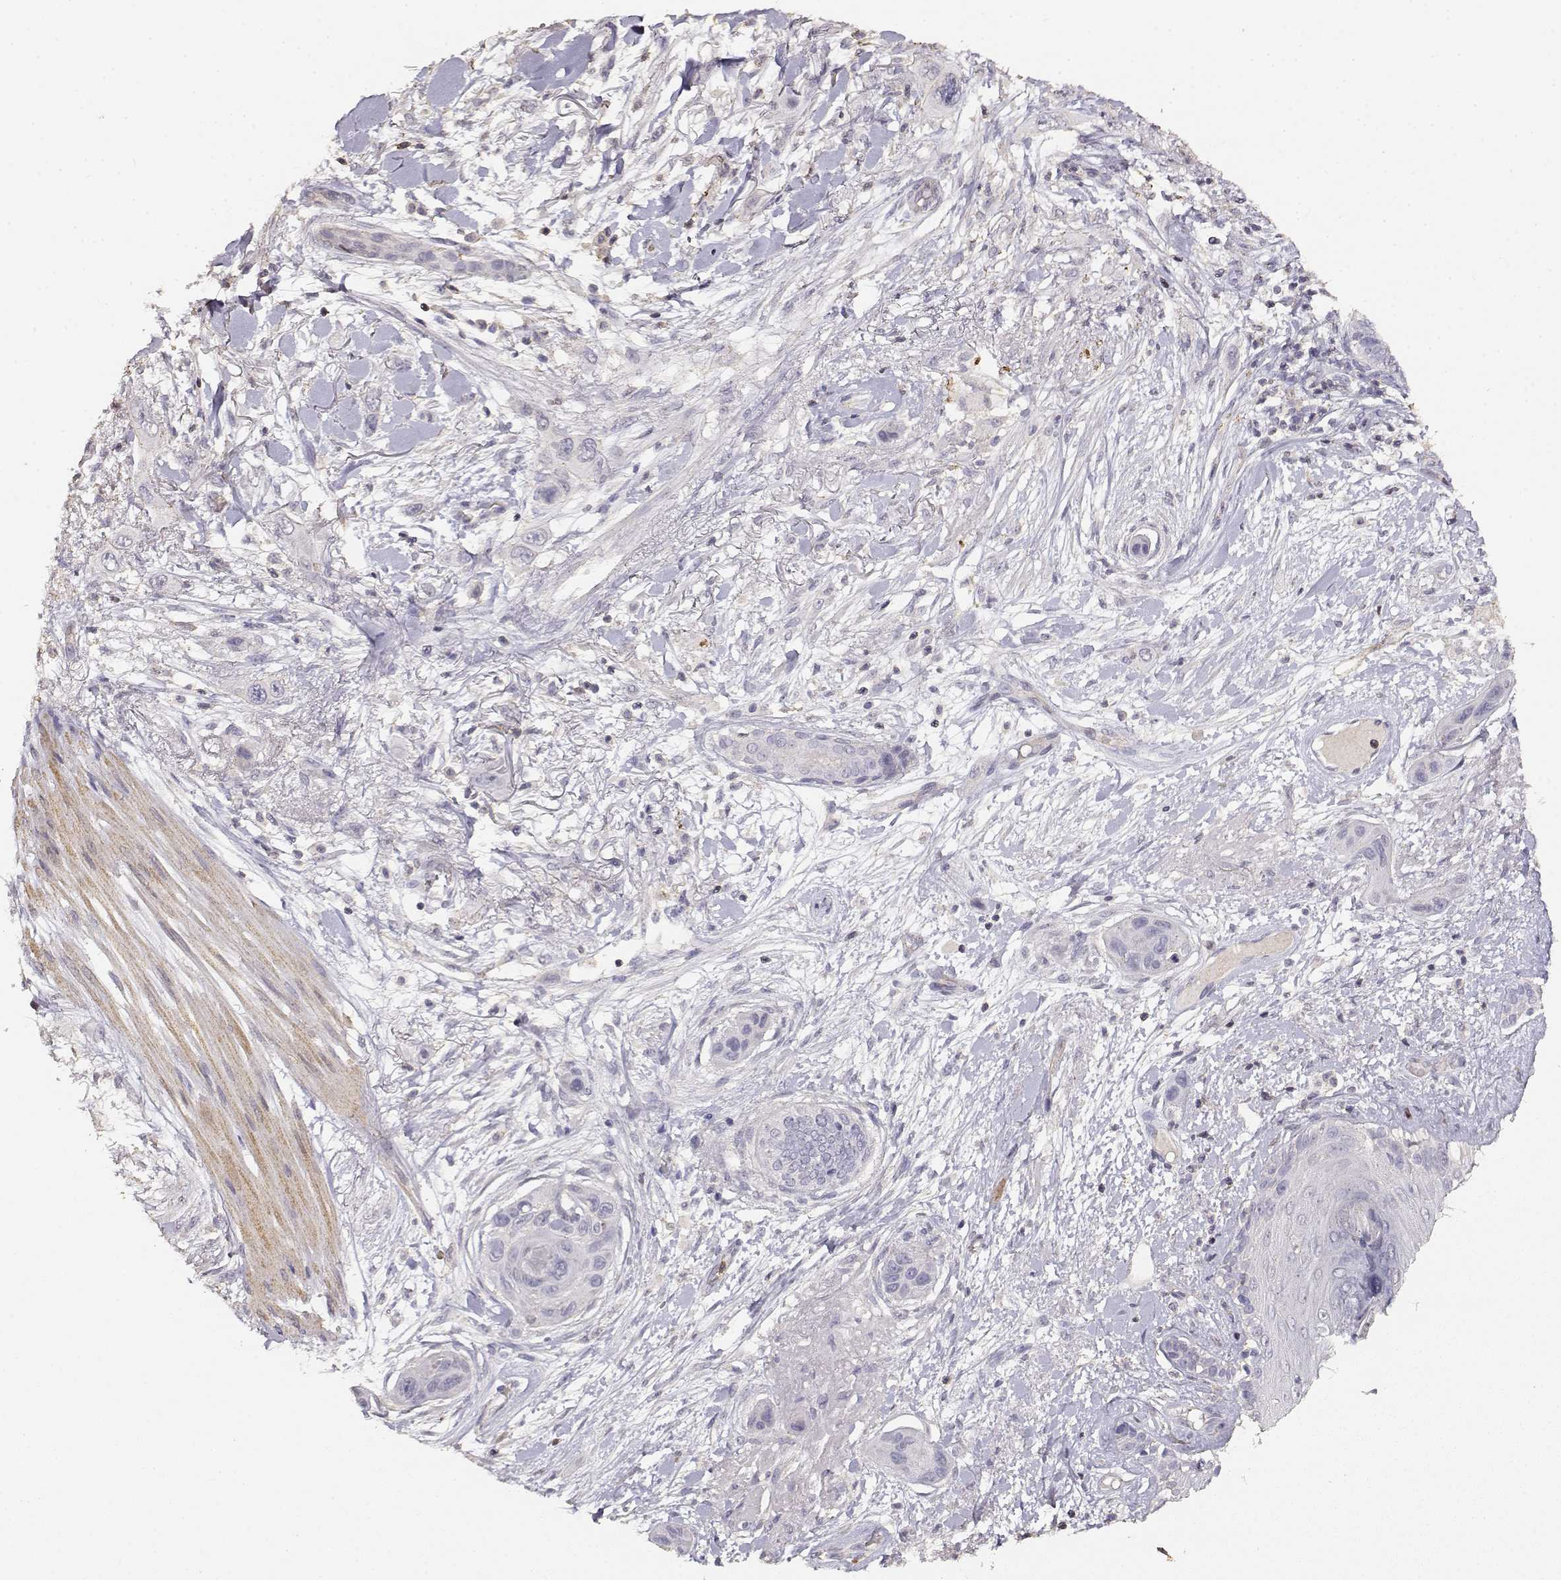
{"staining": {"intensity": "negative", "quantity": "none", "location": "none"}, "tissue": "skin cancer", "cell_type": "Tumor cells", "image_type": "cancer", "snomed": [{"axis": "morphology", "description": "Squamous cell carcinoma, NOS"}, {"axis": "topography", "description": "Skin"}], "caption": "IHC of human skin cancer (squamous cell carcinoma) reveals no positivity in tumor cells.", "gene": "TNFRSF10C", "patient": {"sex": "male", "age": 79}}